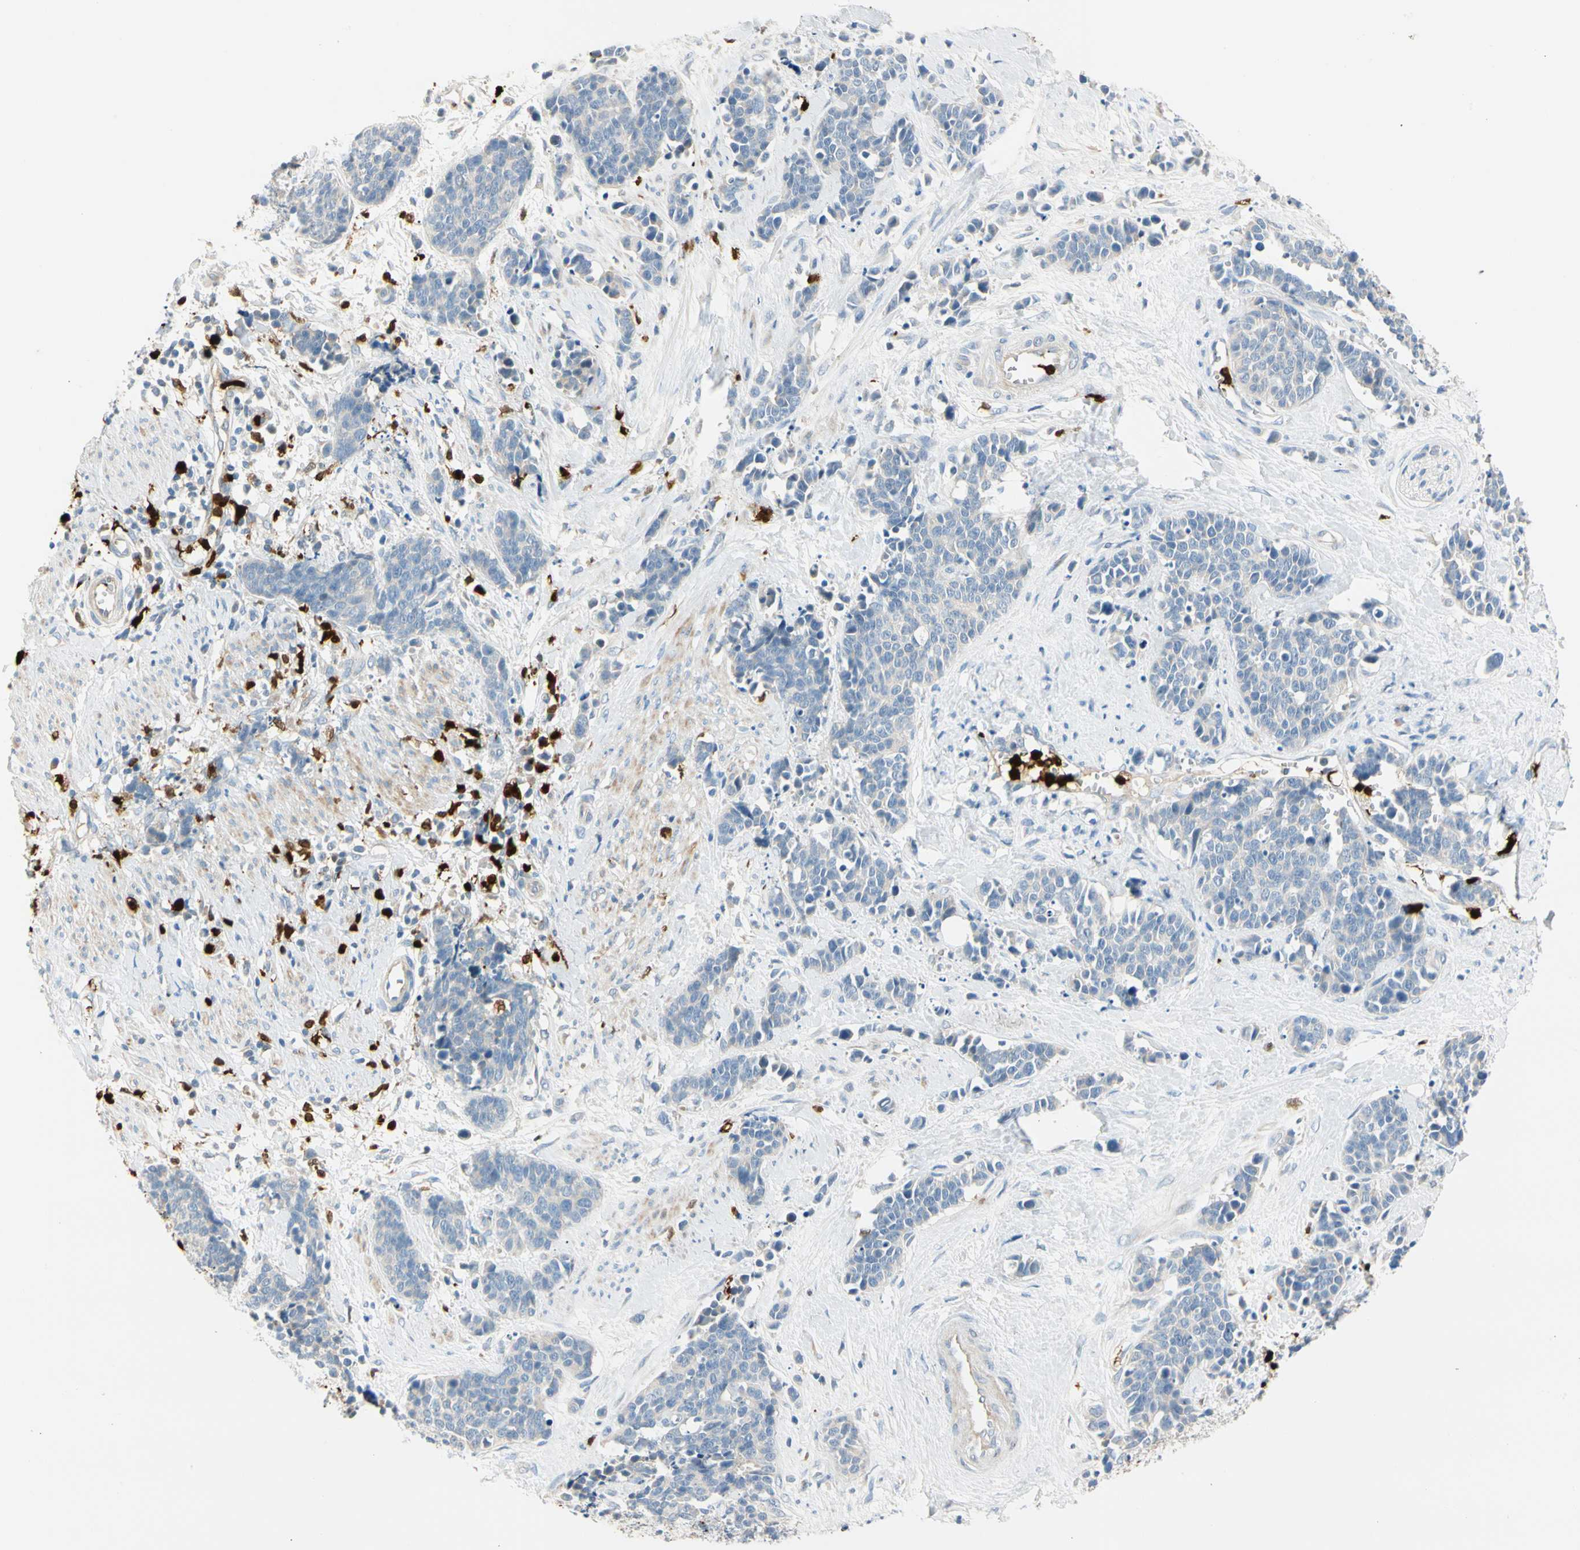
{"staining": {"intensity": "negative", "quantity": "none", "location": "none"}, "tissue": "cervical cancer", "cell_type": "Tumor cells", "image_type": "cancer", "snomed": [{"axis": "morphology", "description": "Squamous cell carcinoma, NOS"}, {"axis": "topography", "description": "Cervix"}], "caption": "Immunohistochemistry photomicrograph of human cervical cancer (squamous cell carcinoma) stained for a protein (brown), which shows no positivity in tumor cells. (Immunohistochemistry (ihc), brightfield microscopy, high magnification).", "gene": "TRAF5", "patient": {"sex": "female", "age": 35}}